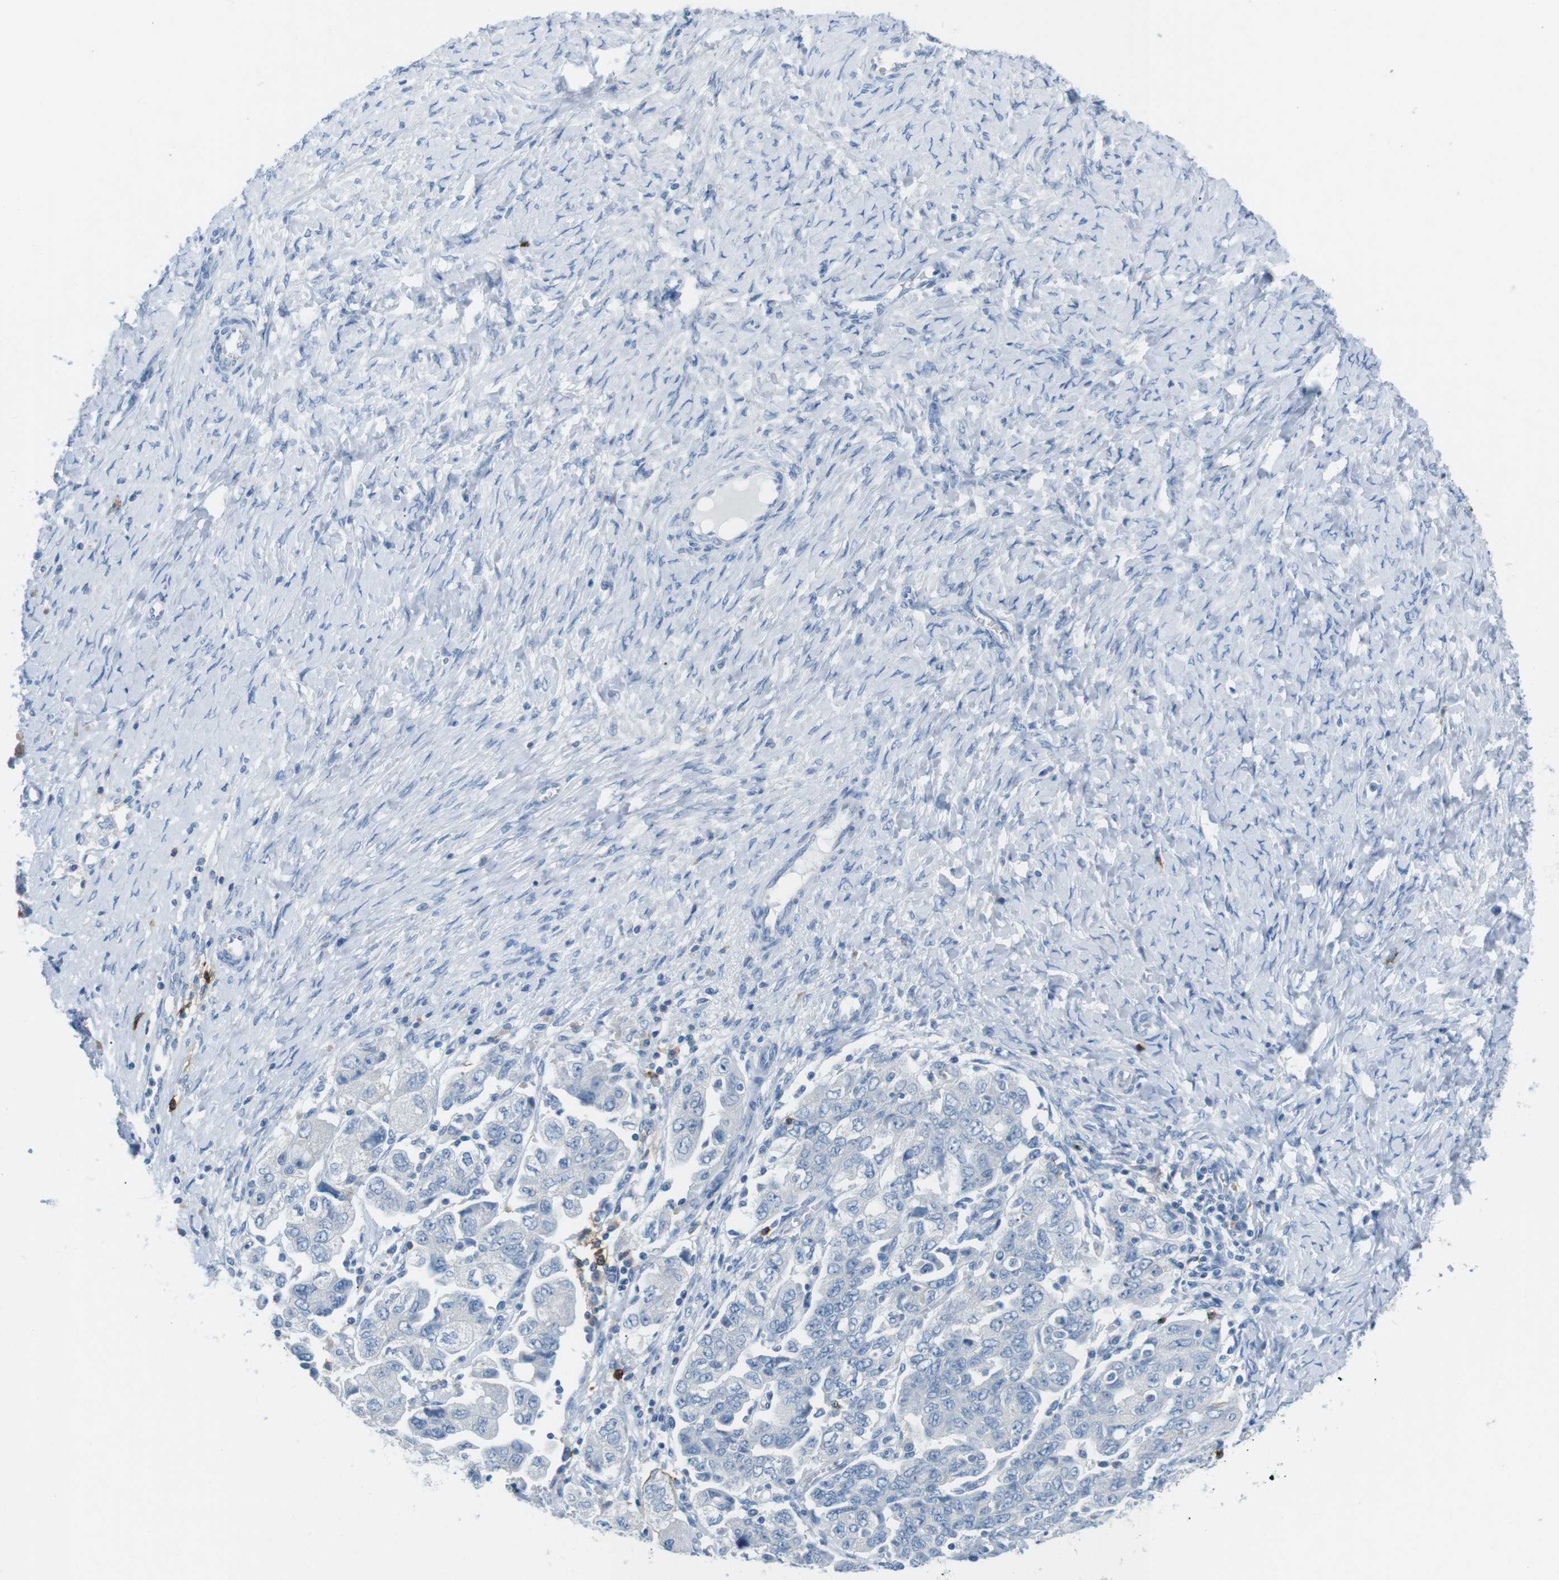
{"staining": {"intensity": "negative", "quantity": "none", "location": "none"}, "tissue": "ovarian cancer", "cell_type": "Tumor cells", "image_type": "cancer", "snomed": [{"axis": "morphology", "description": "Carcinoma, NOS"}, {"axis": "morphology", "description": "Cystadenocarcinoma, serous, NOS"}, {"axis": "topography", "description": "Ovary"}], "caption": "High power microscopy photomicrograph of an IHC histopathology image of serous cystadenocarcinoma (ovarian), revealing no significant staining in tumor cells.", "gene": "TNFRSF4", "patient": {"sex": "female", "age": 69}}